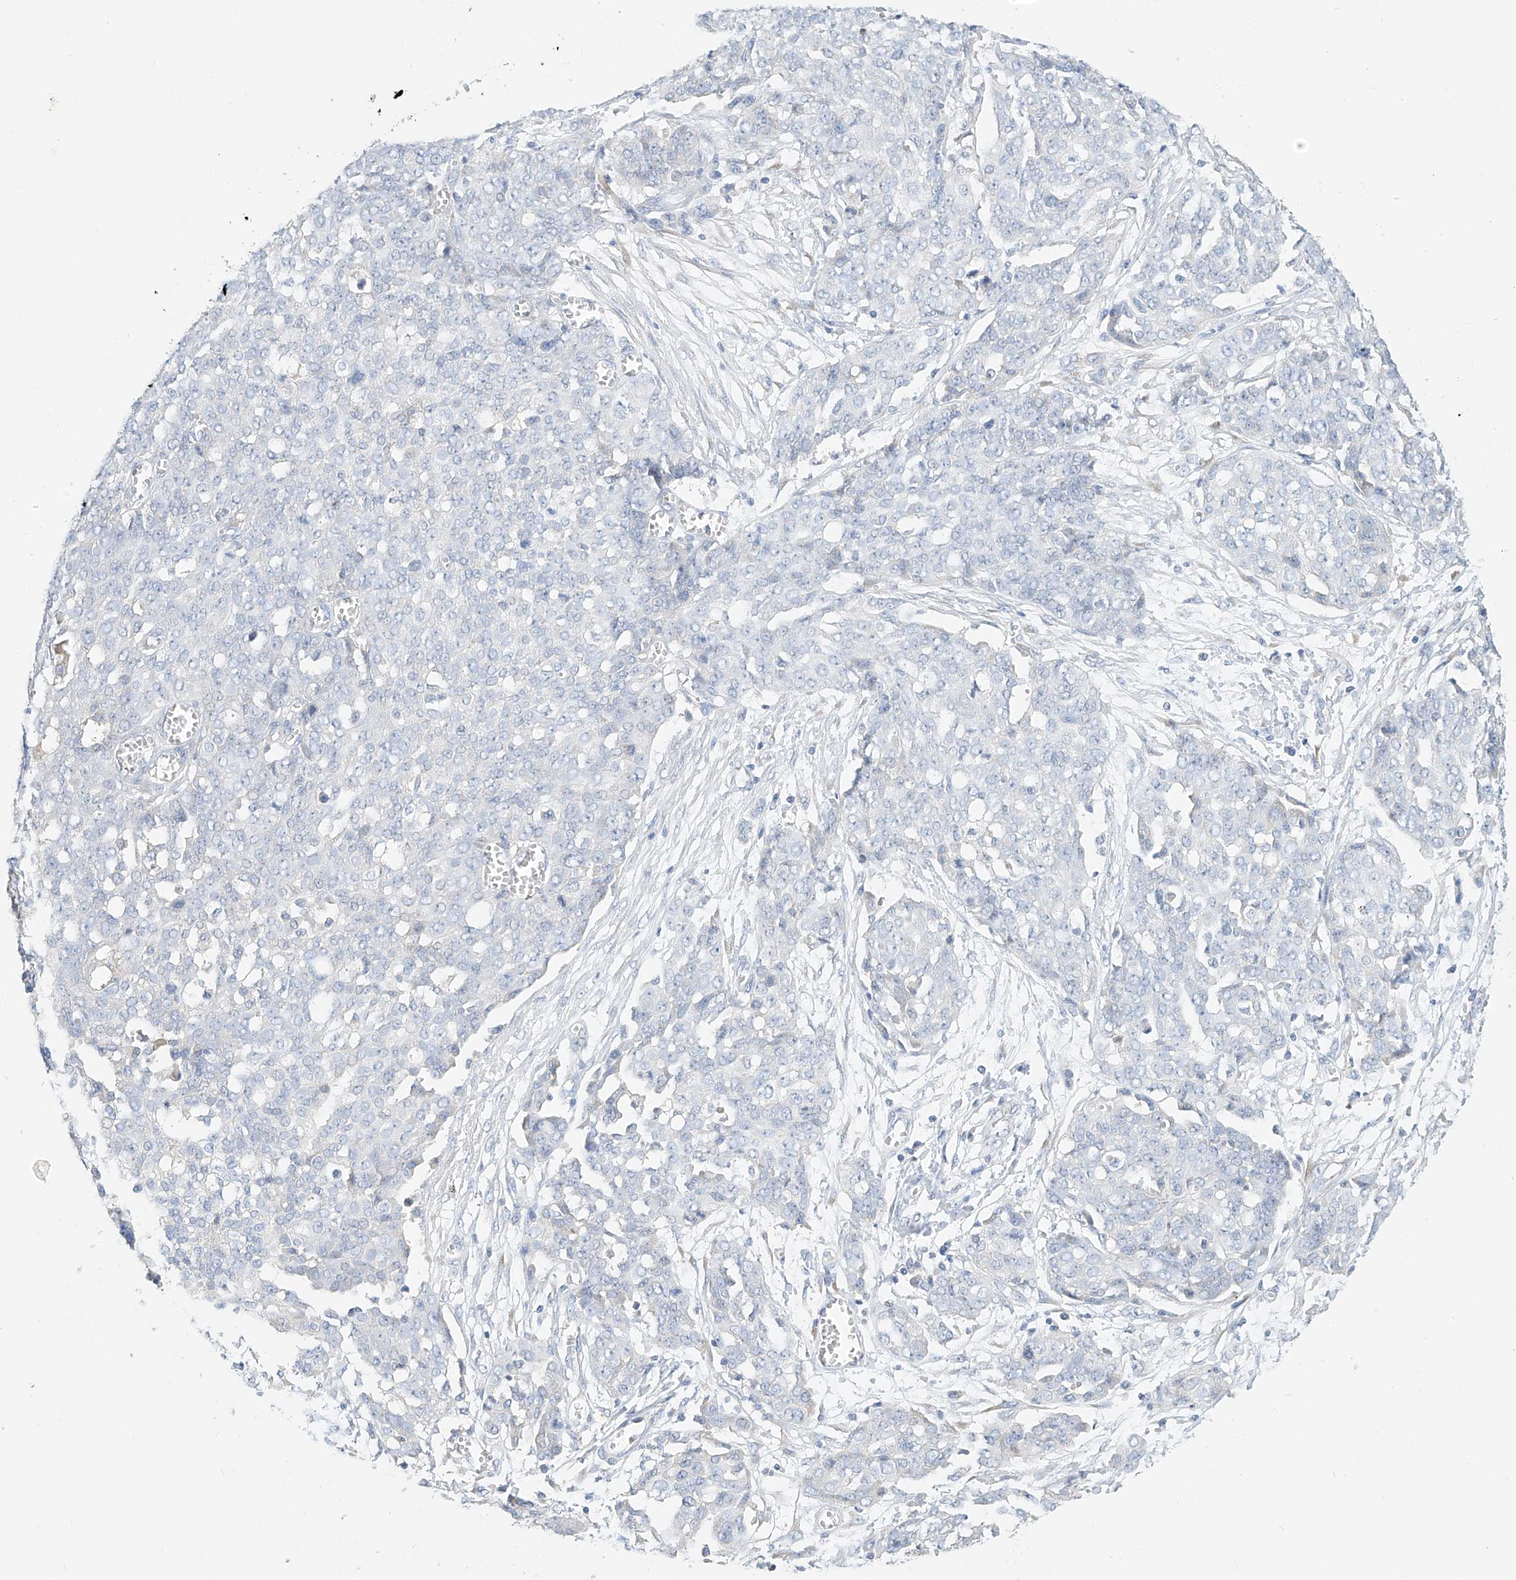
{"staining": {"intensity": "negative", "quantity": "none", "location": "none"}, "tissue": "ovarian cancer", "cell_type": "Tumor cells", "image_type": "cancer", "snomed": [{"axis": "morphology", "description": "Cystadenocarcinoma, serous, NOS"}, {"axis": "topography", "description": "Soft tissue"}, {"axis": "topography", "description": "Ovary"}], "caption": "Immunohistochemistry (IHC) of ovarian cancer exhibits no staining in tumor cells. (DAB immunohistochemistry (IHC), high magnification).", "gene": "RASA2", "patient": {"sex": "female", "age": 57}}